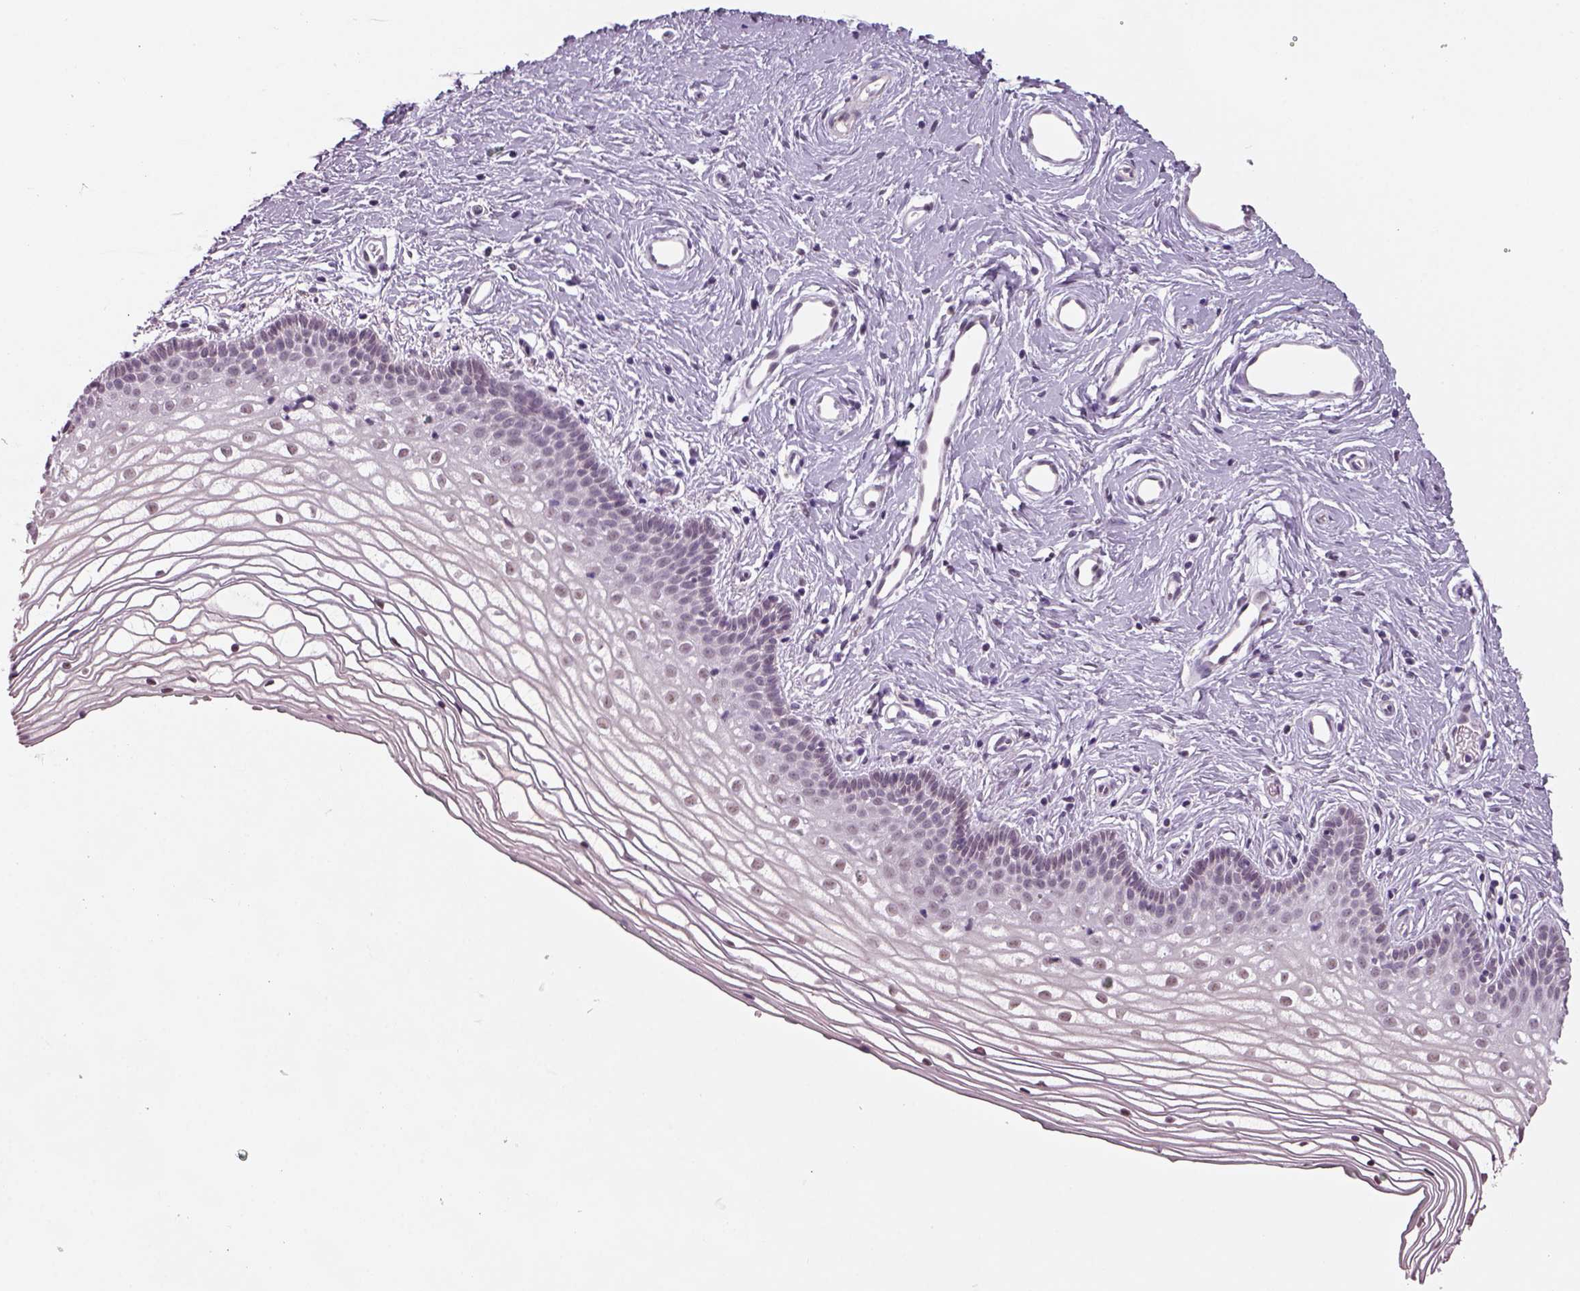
{"staining": {"intensity": "negative", "quantity": "none", "location": "none"}, "tissue": "vagina", "cell_type": "Squamous epithelial cells", "image_type": "normal", "snomed": [{"axis": "morphology", "description": "Normal tissue, NOS"}, {"axis": "topography", "description": "Vagina"}], "caption": "This is a photomicrograph of immunohistochemistry staining of normal vagina, which shows no positivity in squamous epithelial cells.", "gene": "NAT8B", "patient": {"sex": "female", "age": 36}}